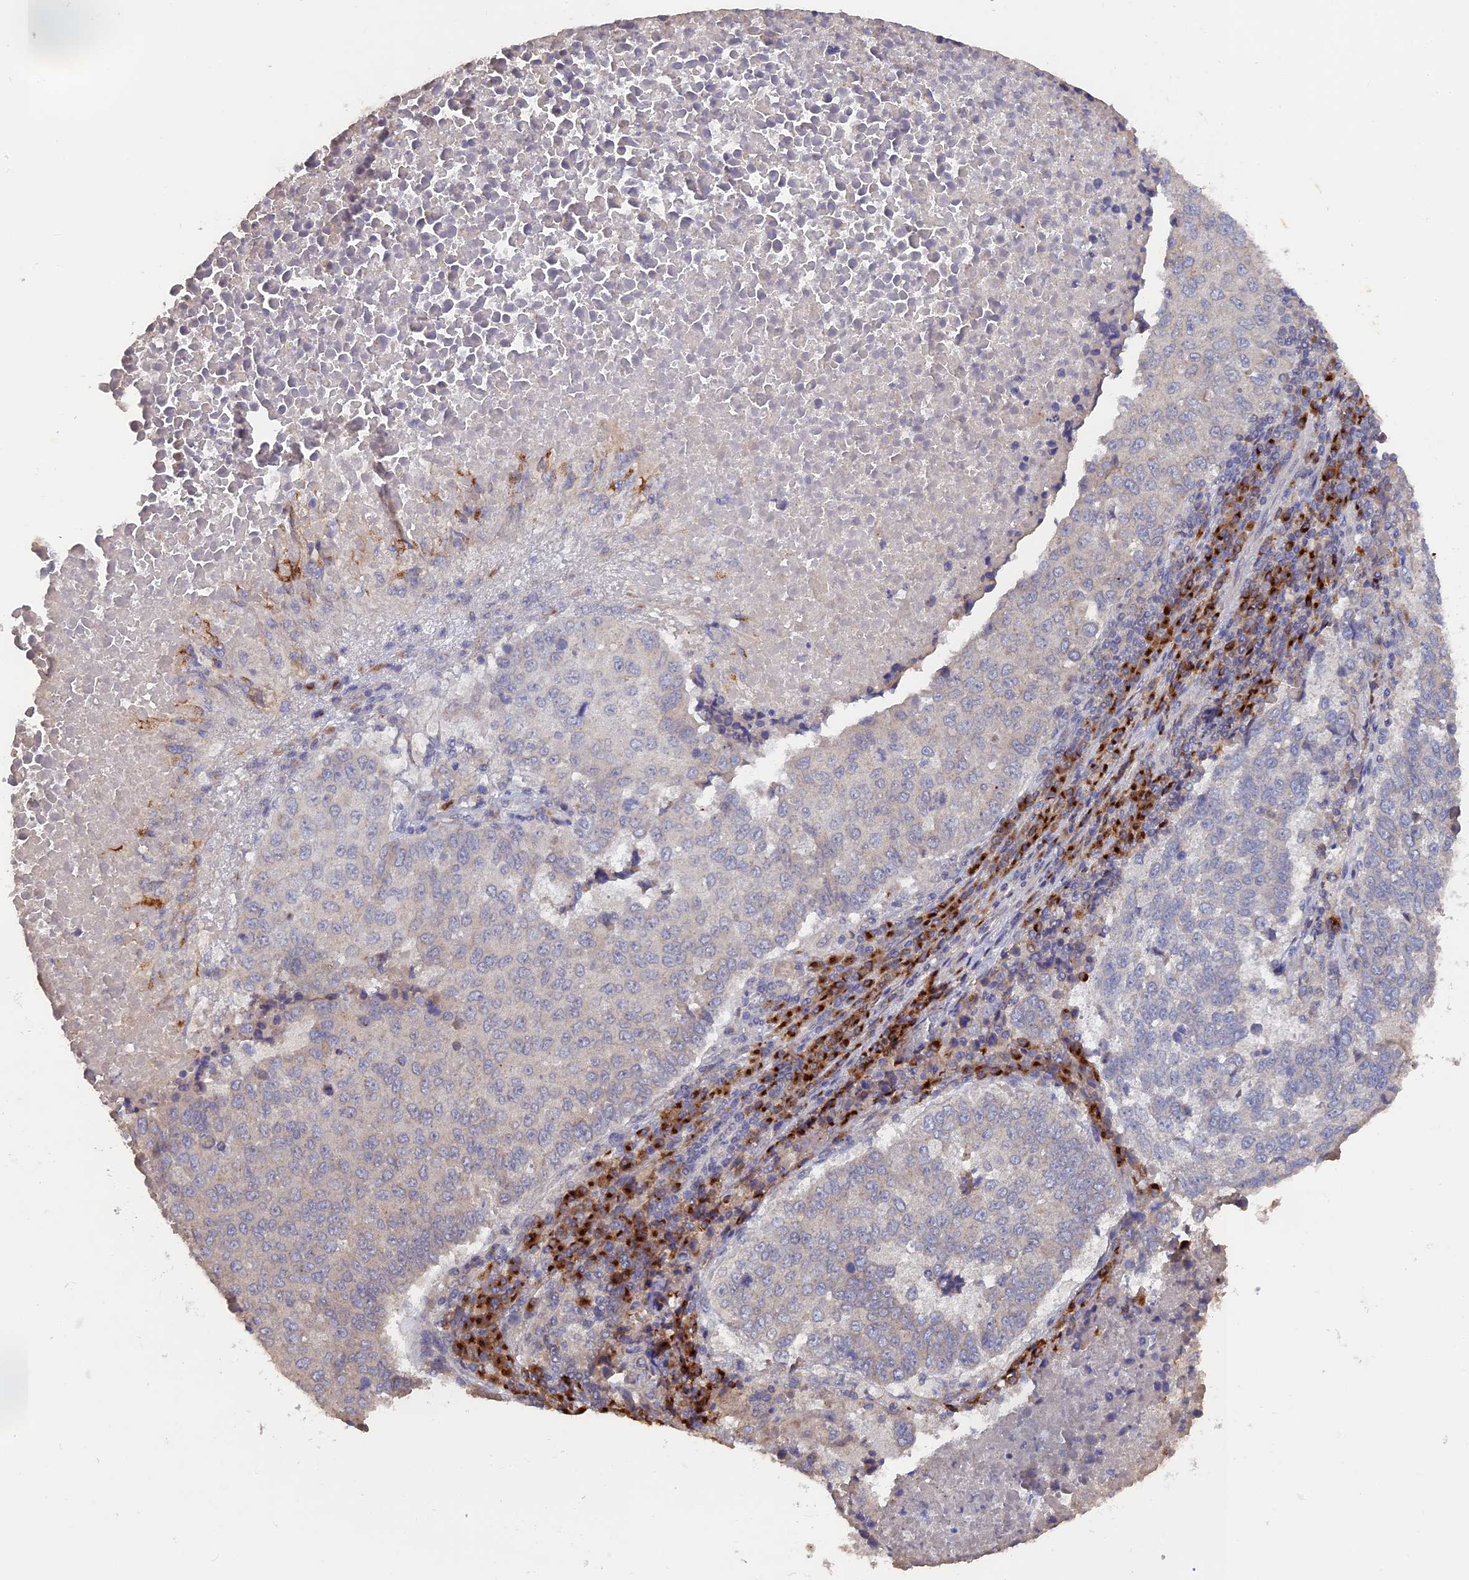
{"staining": {"intensity": "negative", "quantity": "none", "location": "none"}, "tissue": "lung cancer", "cell_type": "Tumor cells", "image_type": "cancer", "snomed": [{"axis": "morphology", "description": "Squamous cell carcinoma, NOS"}, {"axis": "topography", "description": "Lung"}], "caption": "A high-resolution histopathology image shows immunohistochemistry staining of squamous cell carcinoma (lung), which displays no significant staining in tumor cells.", "gene": "SNX17", "patient": {"sex": "male", "age": 73}}